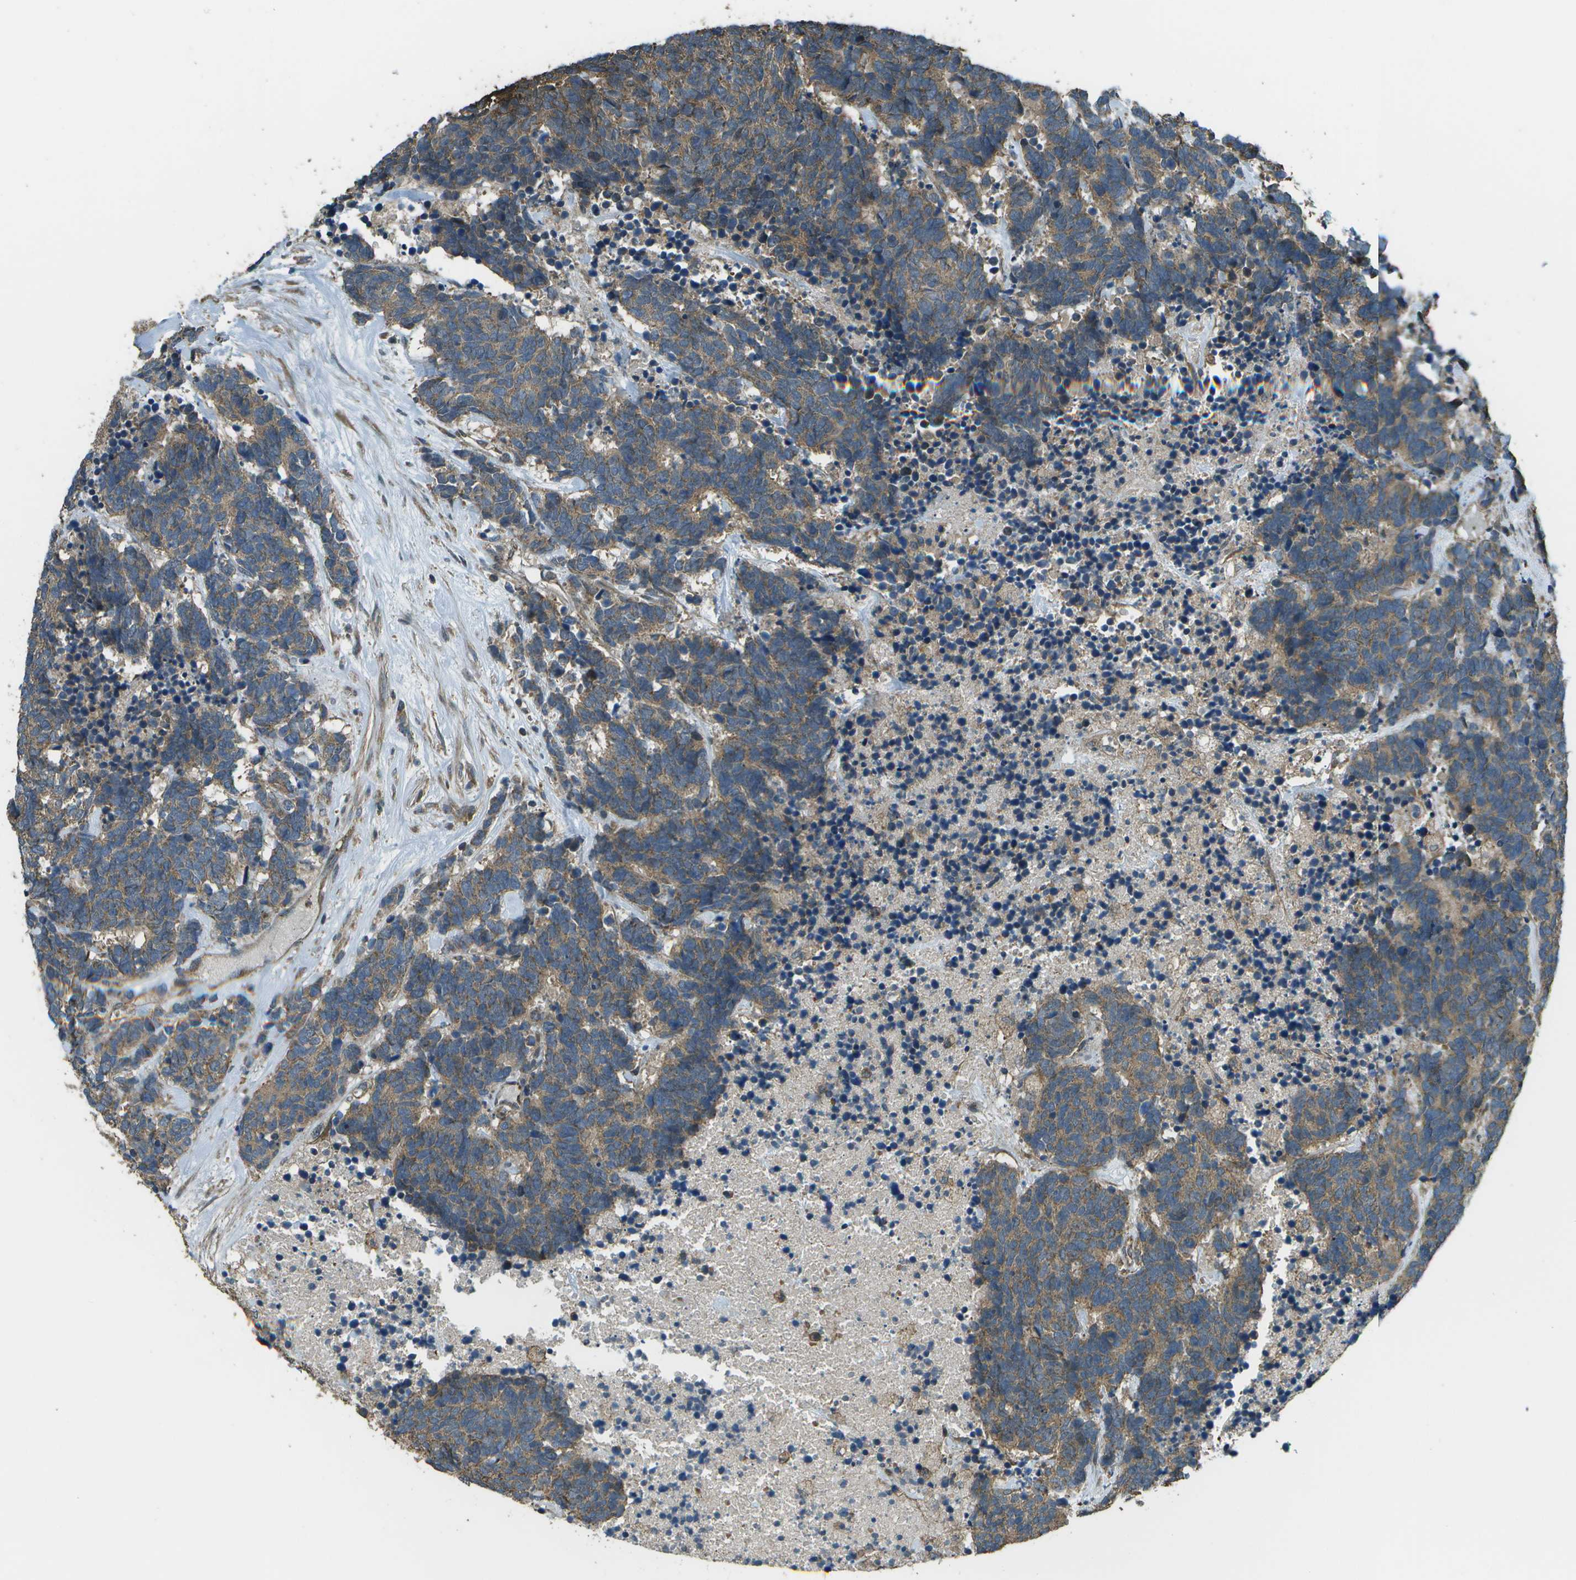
{"staining": {"intensity": "moderate", "quantity": ">75%", "location": "cytoplasmic/membranous"}, "tissue": "carcinoid", "cell_type": "Tumor cells", "image_type": "cancer", "snomed": [{"axis": "morphology", "description": "Carcinoma, NOS"}, {"axis": "morphology", "description": "Carcinoid, malignant, NOS"}, {"axis": "topography", "description": "Urinary bladder"}], "caption": "Immunohistochemistry (IHC) photomicrograph of carcinoid (malignant) stained for a protein (brown), which exhibits medium levels of moderate cytoplasmic/membranous expression in approximately >75% of tumor cells.", "gene": "PLPBP", "patient": {"sex": "male", "age": 57}}